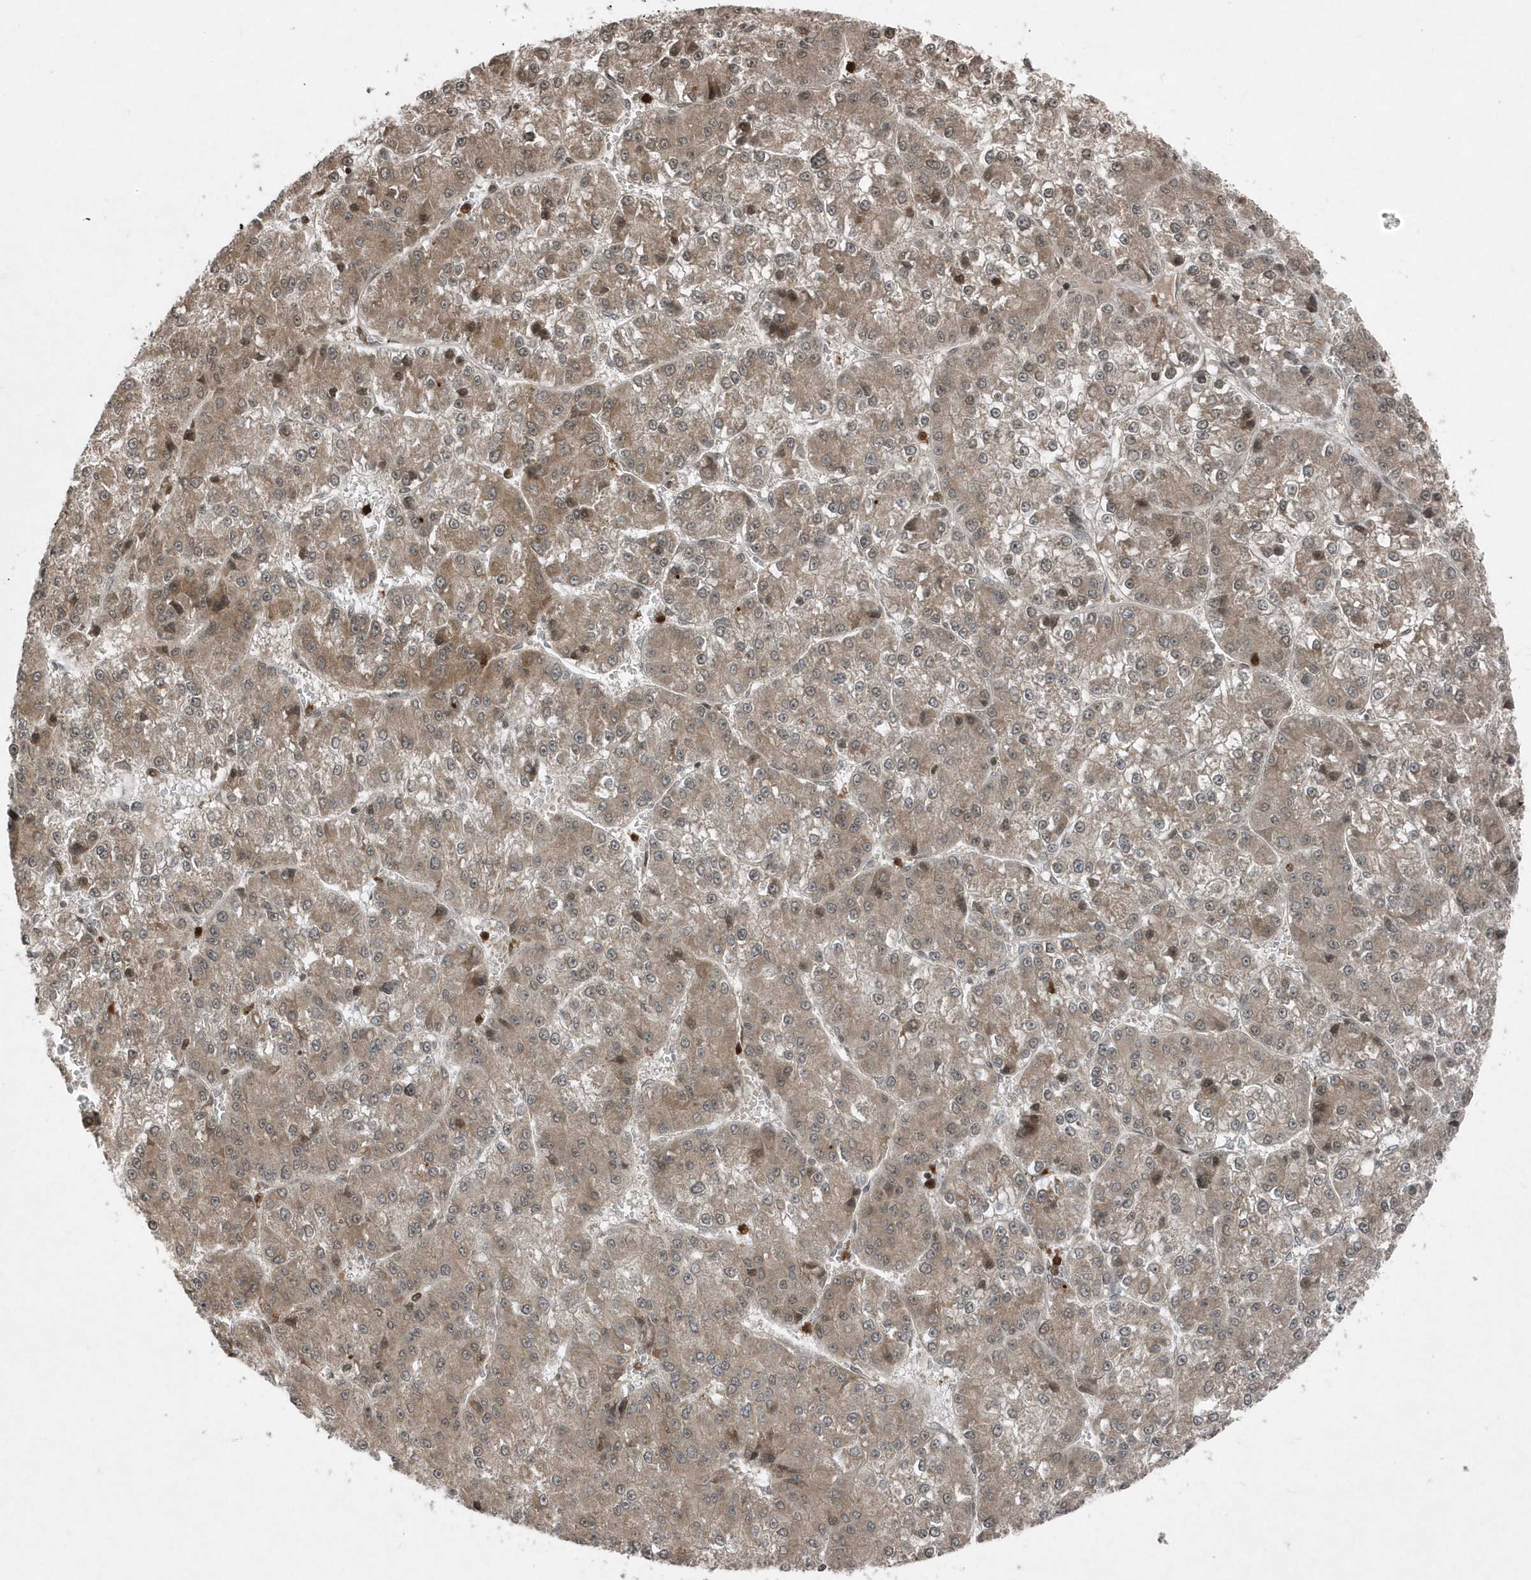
{"staining": {"intensity": "moderate", "quantity": "25%-75%", "location": "cytoplasmic/membranous"}, "tissue": "liver cancer", "cell_type": "Tumor cells", "image_type": "cancer", "snomed": [{"axis": "morphology", "description": "Carcinoma, Hepatocellular, NOS"}, {"axis": "topography", "description": "Liver"}], "caption": "Immunohistochemistry (DAB) staining of human liver cancer displays moderate cytoplasmic/membranous protein positivity in approximately 25%-75% of tumor cells.", "gene": "EIF2B1", "patient": {"sex": "female", "age": 73}}